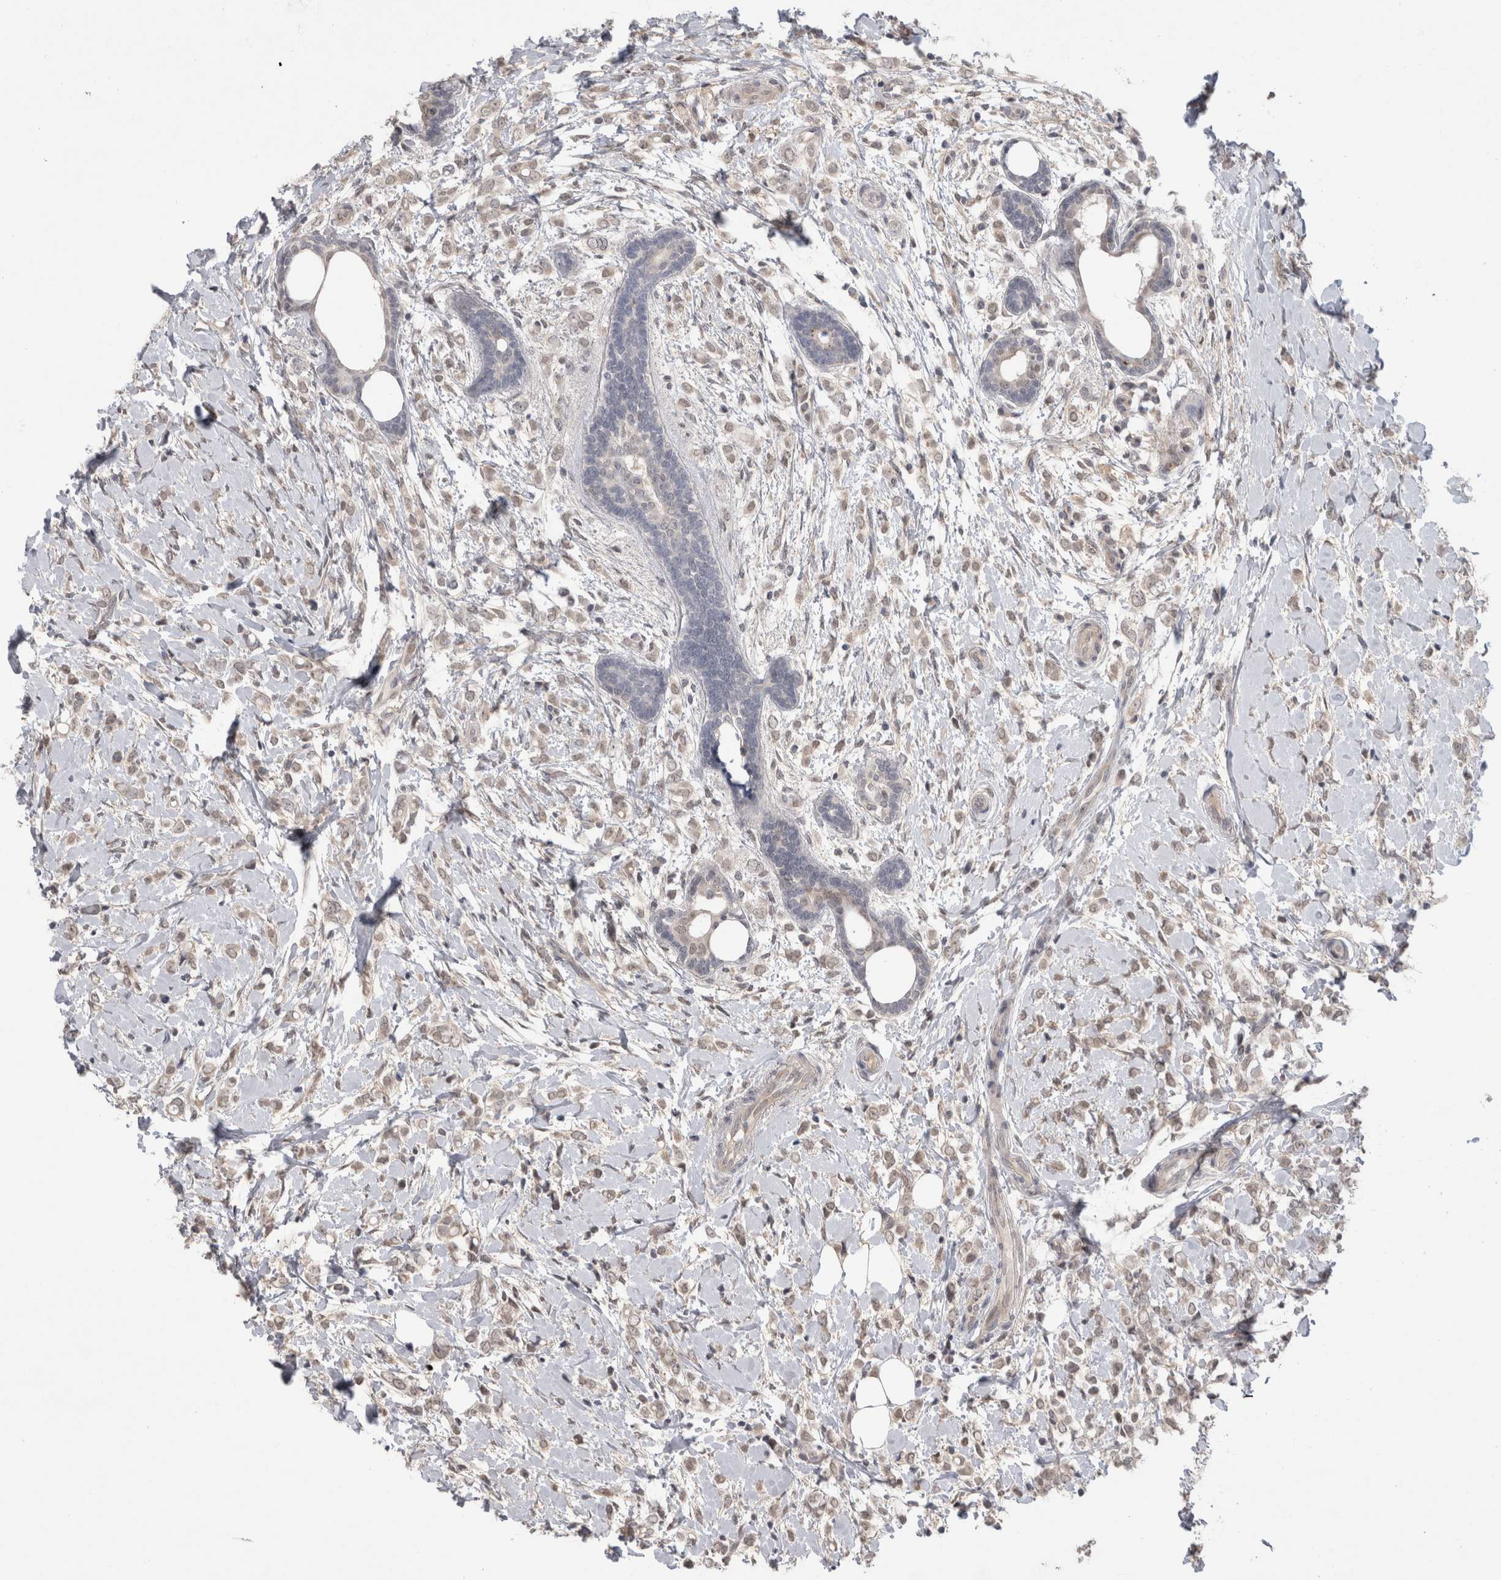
{"staining": {"intensity": "weak", "quantity": "<25%", "location": "cytoplasmic/membranous,nuclear"}, "tissue": "breast cancer", "cell_type": "Tumor cells", "image_type": "cancer", "snomed": [{"axis": "morphology", "description": "Normal tissue, NOS"}, {"axis": "morphology", "description": "Lobular carcinoma"}, {"axis": "topography", "description": "Breast"}], "caption": "Immunohistochemical staining of breast cancer (lobular carcinoma) demonstrates no significant positivity in tumor cells. Brightfield microscopy of IHC stained with DAB (3,3'-diaminobenzidine) (brown) and hematoxylin (blue), captured at high magnification.", "gene": "MTBP", "patient": {"sex": "female", "age": 47}}